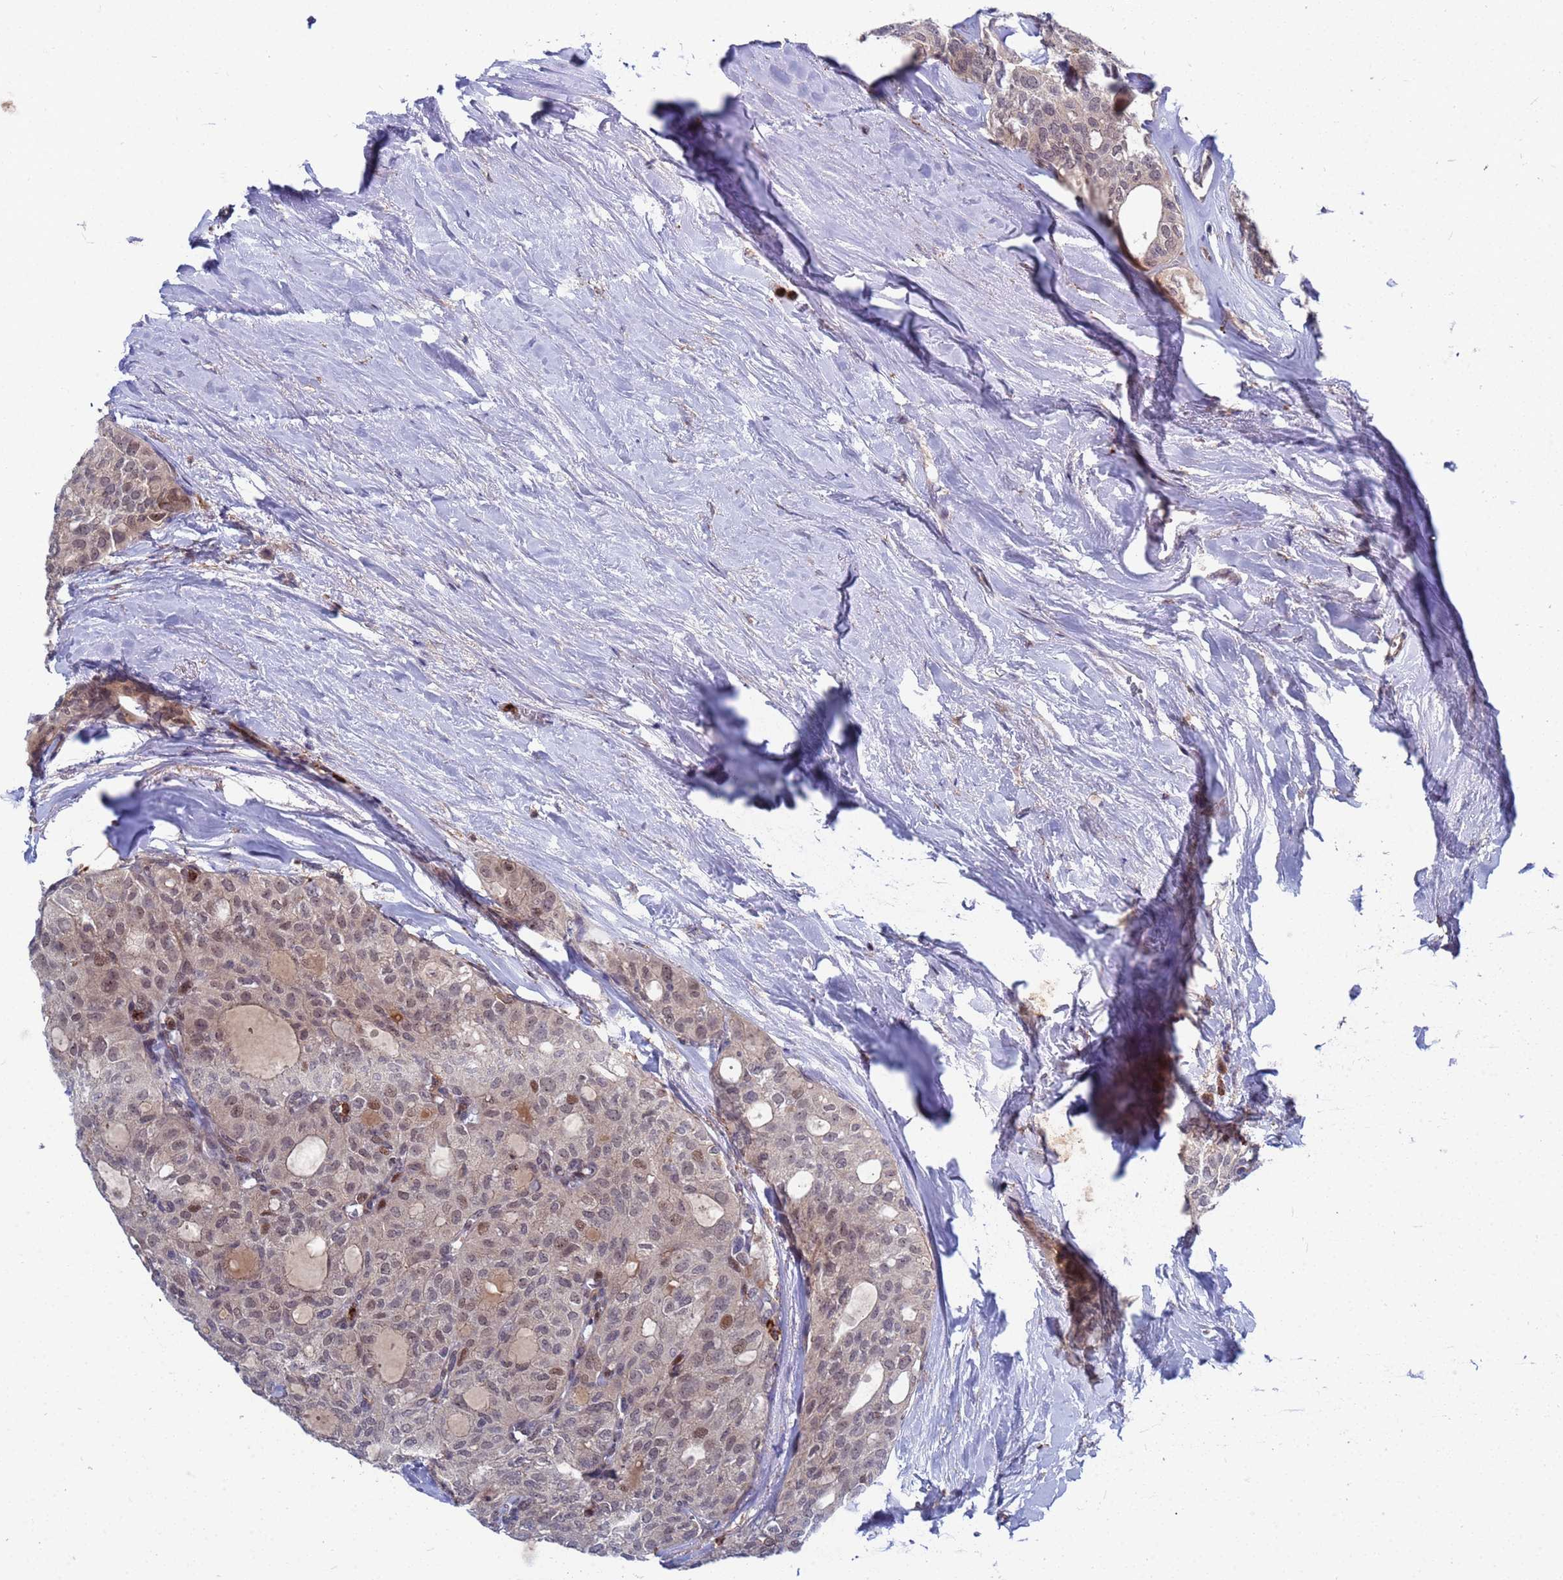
{"staining": {"intensity": "moderate", "quantity": "<25%", "location": "nuclear"}, "tissue": "thyroid cancer", "cell_type": "Tumor cells", "image_type": "cancer", "snomed": [{"axis": "morphology", "description": "Follicular adenoma carcinoma, NOS"}, {"axis": "topography", "description": "Thyroid gland"}], "caption": "A low amount of moderate nuclear expression is identified in about <25% of tumor cells in follicular adenoma carcinoma (thyroid) tissue.", "gene": "TMBIM6", "patient": {"sex": "male", "age": 75}}